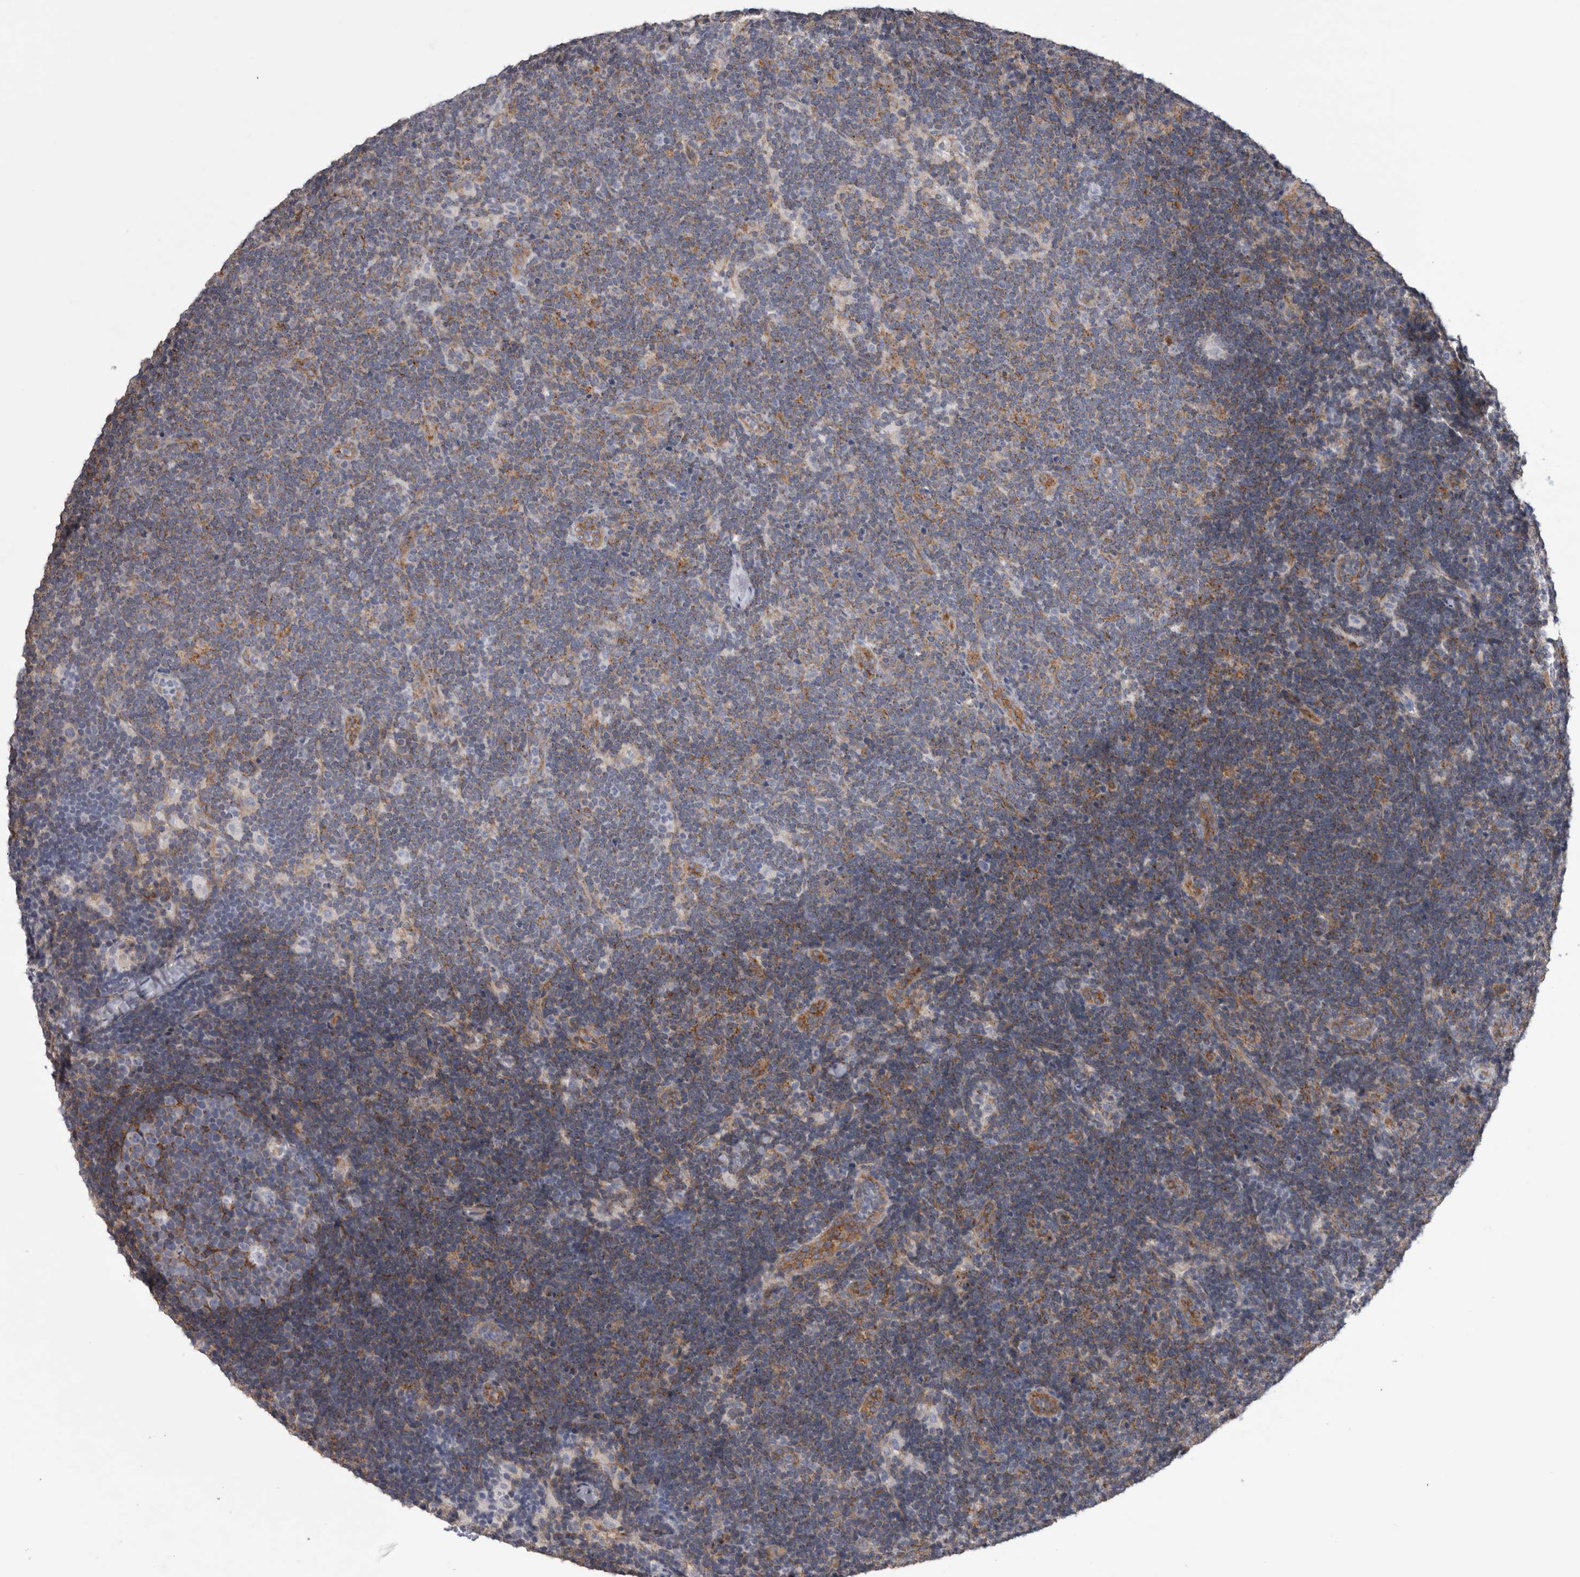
{"staining": {"intensity": "moderate", "quantity": "<25%", "location": "cytoplasmic/membranous"}, "tissue": "lymph node", "cell_type": "Germinal center cells", "image_type": "normal", "snomed": [{"axis": "morphology", "description": "Normal tissue, NOS"}, {"axis": "topography", "description": "Lymph node"}], "caption": "This photomicrograph reveals benign lymph node stained with immunohistochemistry (IHC) to label a protein in brown. The cytoplasmic/membranous of germinal center cells show moderate positivity for the protein. Nuclei are counter-stained blue.", "gene": "ATXN3L", "patient": {"sex": "female", "age": 22}}